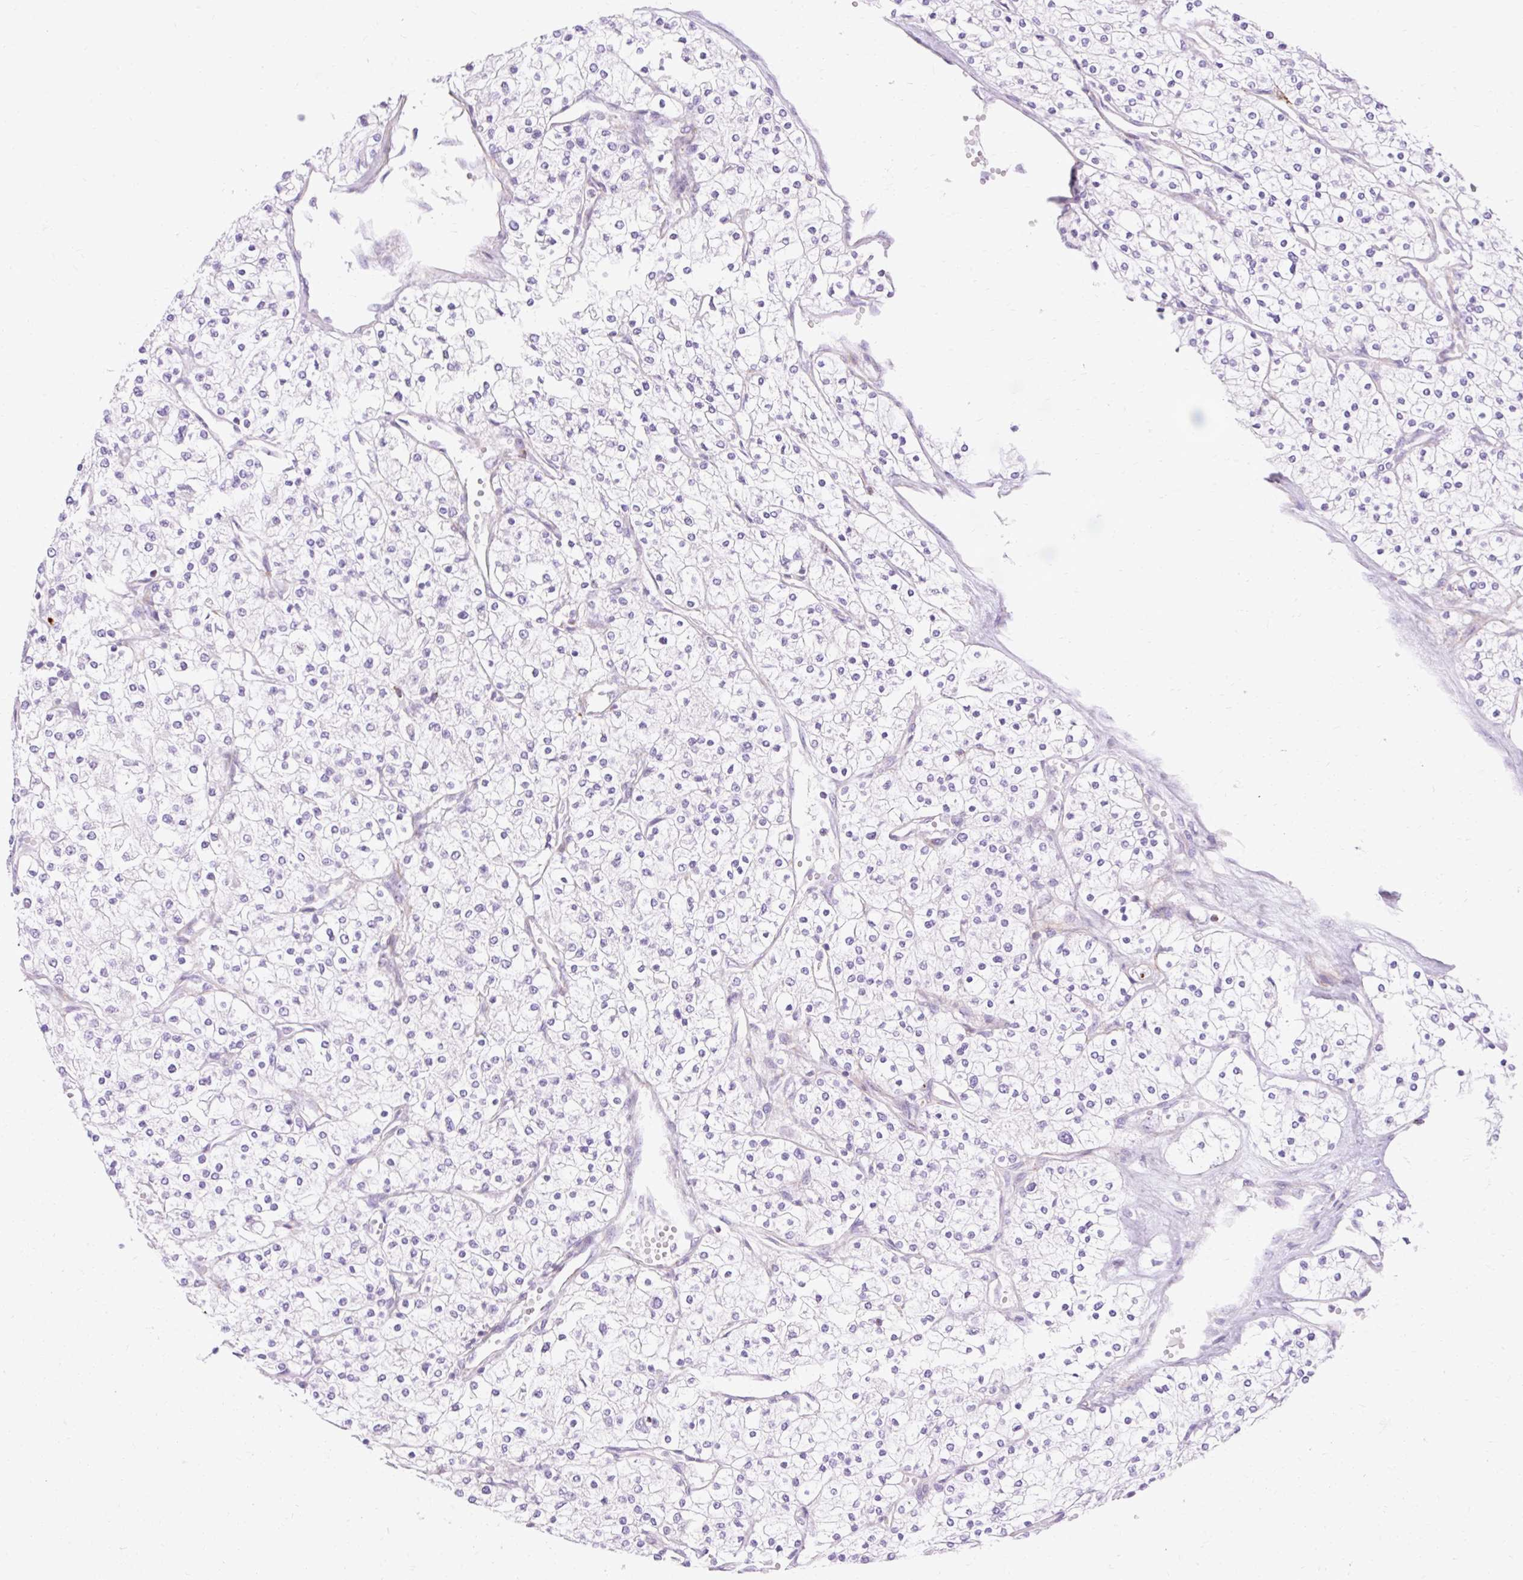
{"staining": {"intensity": "negative", "quantity": "none", "location": "none"}, "tissue": "renal cancer", "cell_type": "Tumor cells", "image_type": "cancer", "snomed": [{"axis": "morphology", "description": "Adenocarcinoma, NOS"}, {"axis": "topography", "description": "Kidney"}], "caption": "There is no significant expression in tumor cells of renal adenocarcinoma.", "gene": "CORO7-PAM16", "patient": {"sex": "male", "age": 80}}